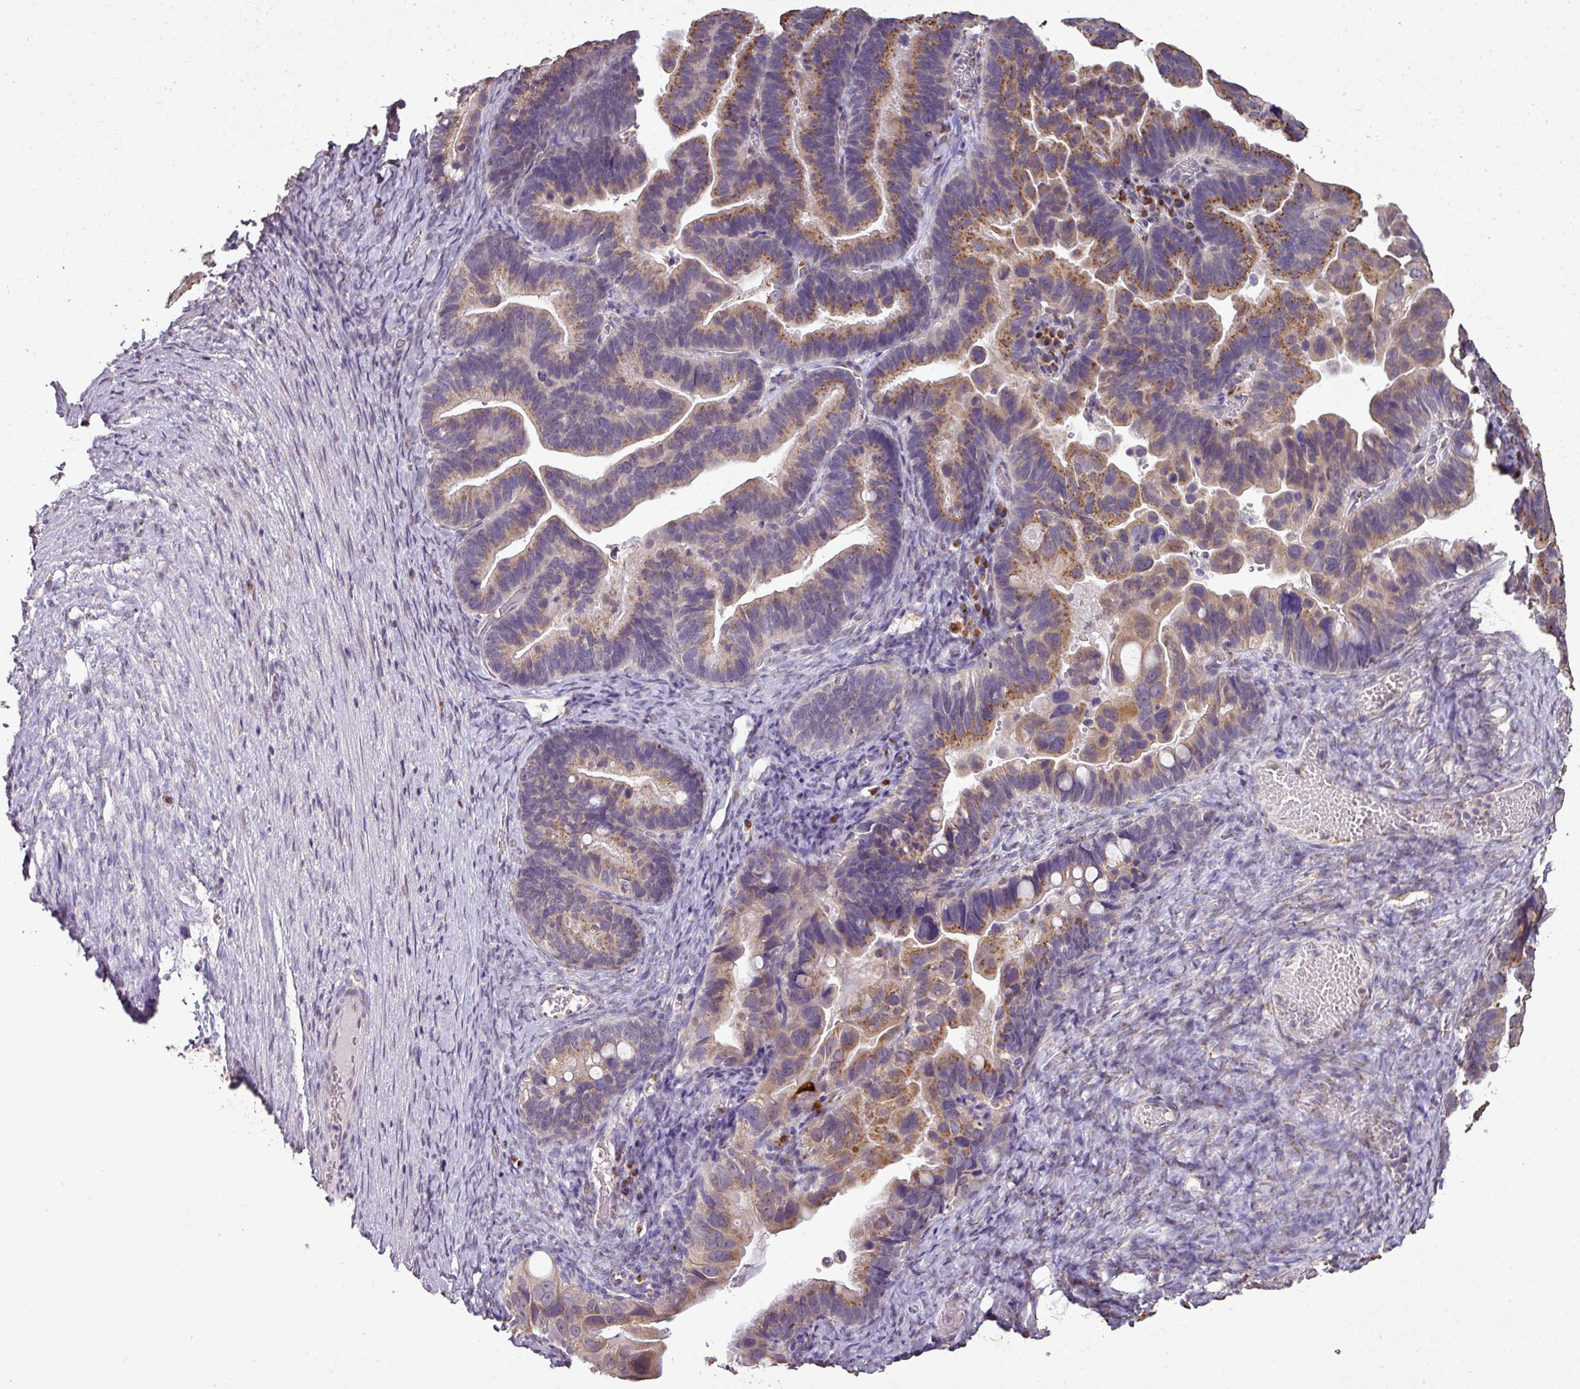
{"staining": {"intensity": "moderate", "quantity": ">75%", "location": "cytoplasmic/membranous"}, "tissue": "ovarian cancer", "cell_type": "Tumor cells", "image_type": "cancer", "snomed": [{"axis": "morphology", "description": "Cystadenocarcinoma, serous, NOS"}, {"axis": "topography", "description": "Ovary"}], "caption": "Protein staining exhibits moderate cytoplasmic/membranous expression in approximately >75% of tumor cells in ovarian cancer (serous cystadenocarcinoma). The protein of interest is stained brown, and the nuclei are stained in blue (DAB (3,3'-diaminobenzidine) IHC with brightfield microscopy, high magnification).", "gene": "JPH2", "patient": {"sex": "female", "age": 56}}